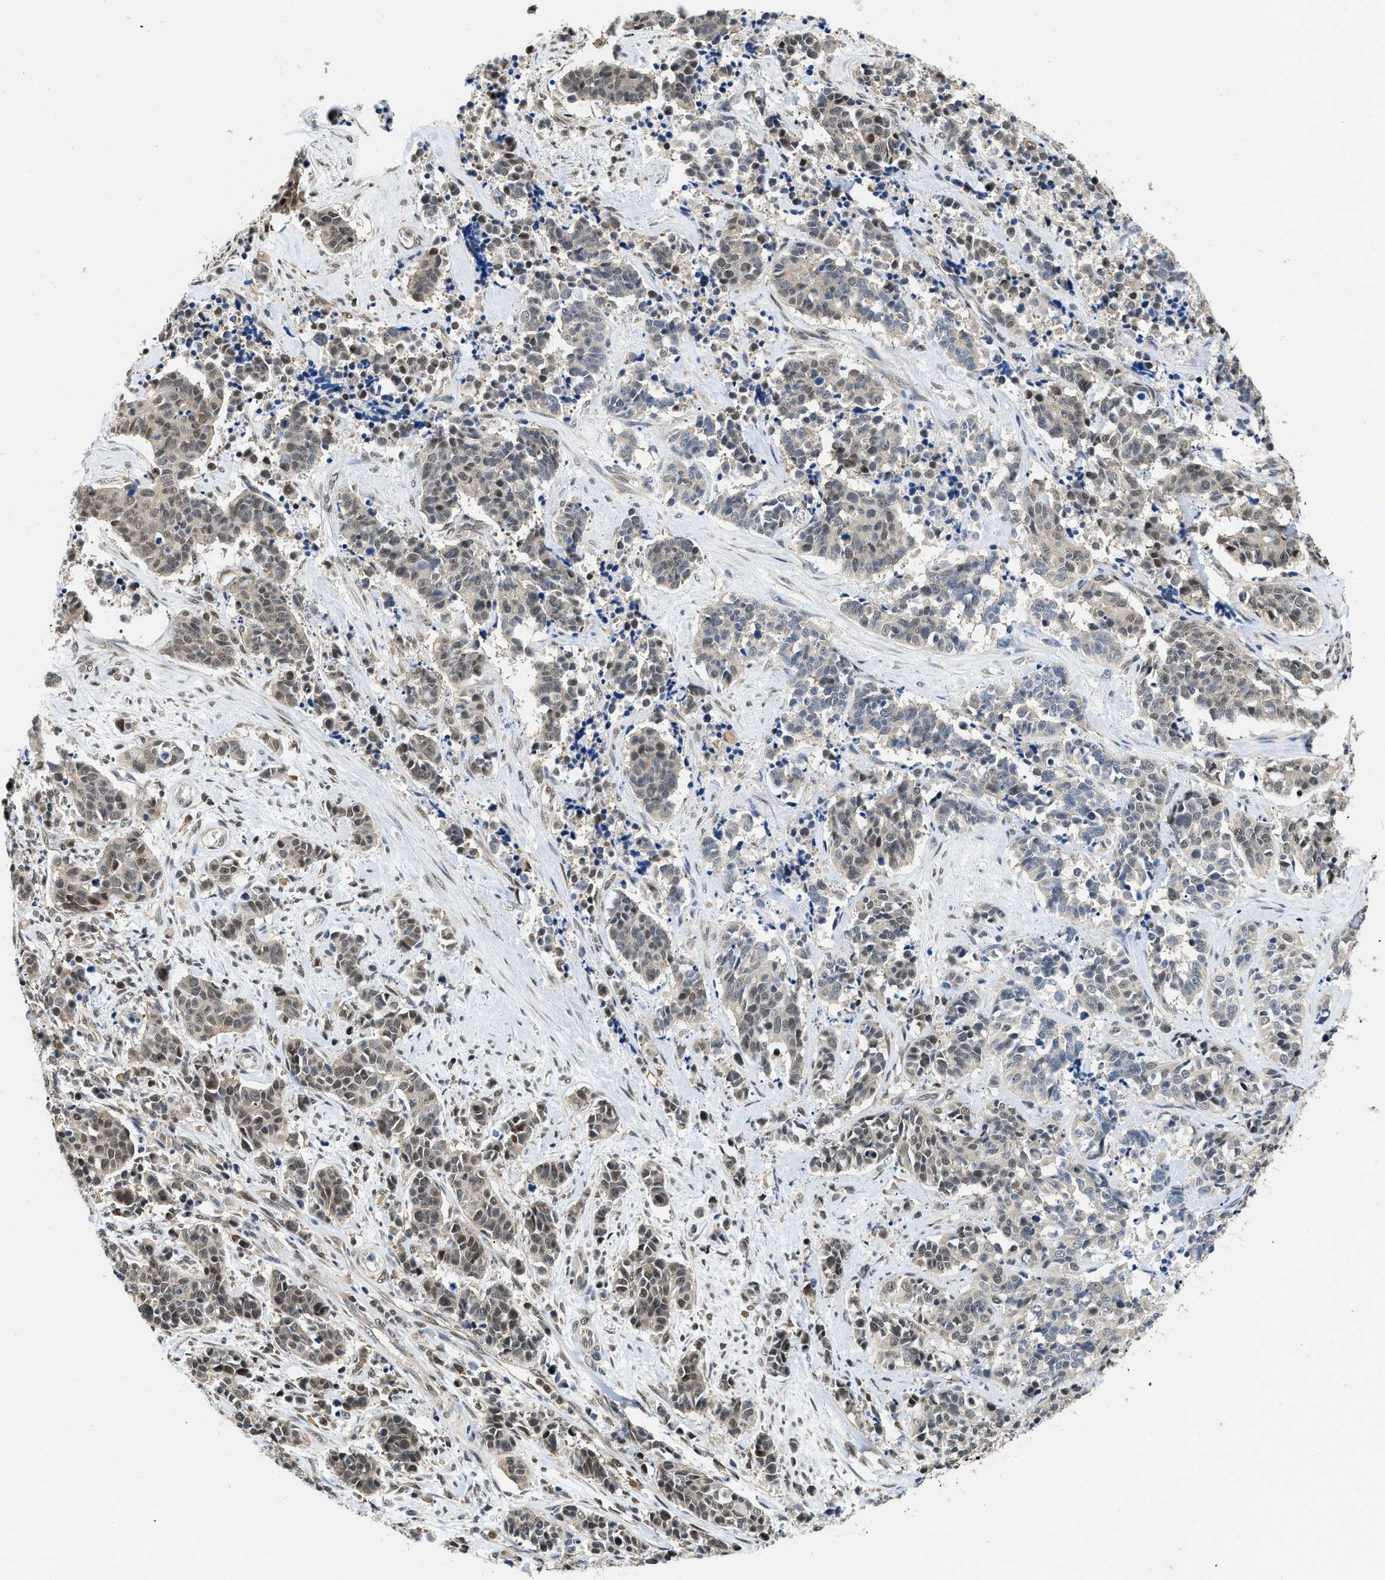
{"staining": {"intensity": "weak", "quantity": "25%-75%", "location": "cytoplasmic/membranous,nuclear"}, "tissue": "cervical cancer", "cell_type": "Tumor cells", "image_type": "cancer", "snomed": [{"axis": "morphology", "description": "Squamous cell carcinoma, NOS"}, {"axis": "topography", "description": "Cervix"}], "caption": "Approximately 25%-75% of tumor cells in human cervical squamous cell carcinoma exhibit weak cytoplasmic/membranous and nuclear protein expression as visualized by brown immunohistochemical staining.", "gene": "ATF7IP", "patient": {"sex": "female", "age": 35}}